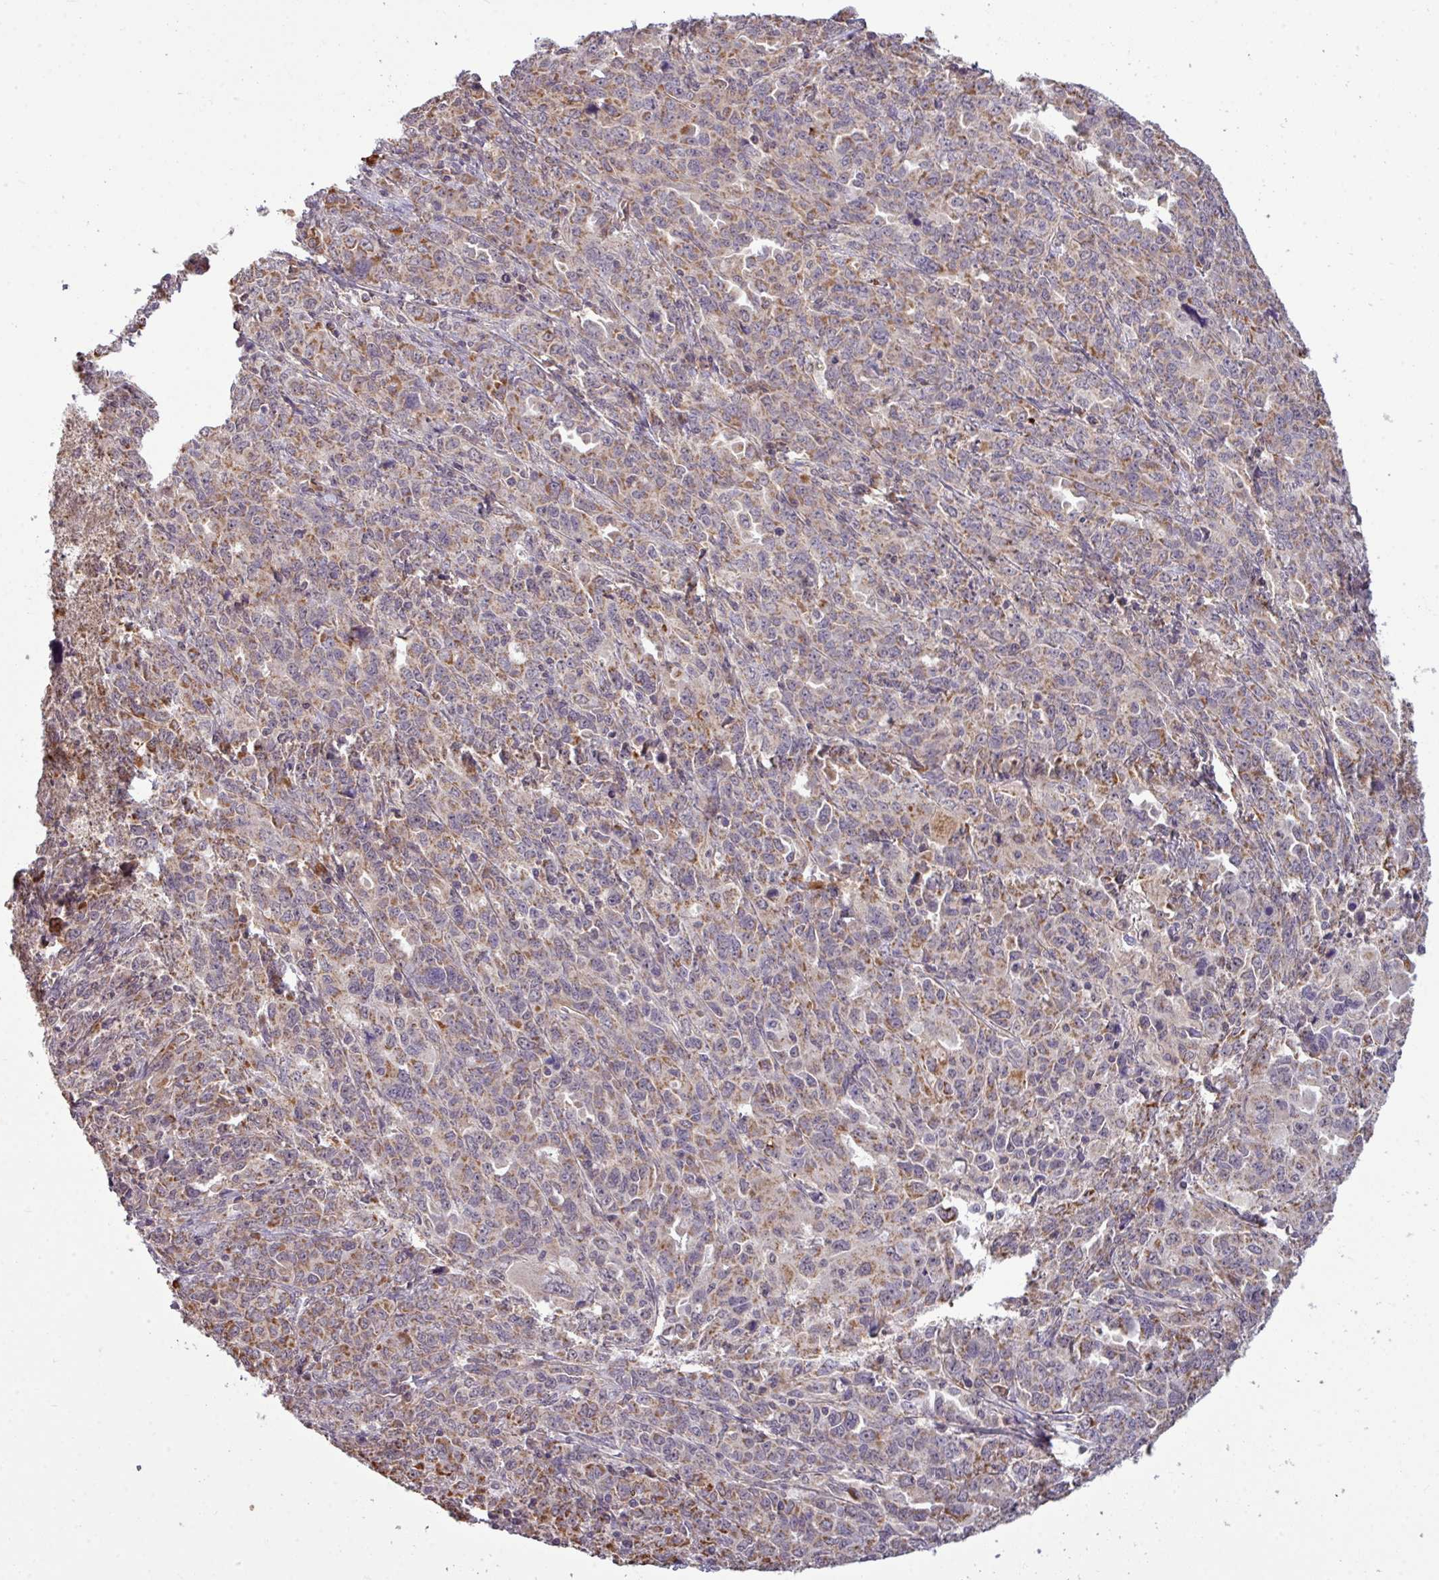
{"staining": {"intensity": "moderate", "quantity": ">75%", "location": "cytoplasmic/membranous"}, "tissue": "ovarian cancer", "cell_type": "Tumor cells", "image_type": "cancer", "snomed": [{"axis": "morphology", "description": "Adenocarcinoma, NOS"}, {"axis": "morphology", "description": "Carcinoma, endometroid"}, {"axis": "topography", "description": "Ovary"}], "caption": "Ovarian cancer (adenocarcinoma) tissue displays moderate cytoplasmic/membranous positivity in about >75% of tumor cells (Stains: DAB in brown, nuclei in blue, Microscopy: brightfield microscopy at high magnification).", "gene": "PAPLN", "patient": {"sex": "female", "age": 72}}